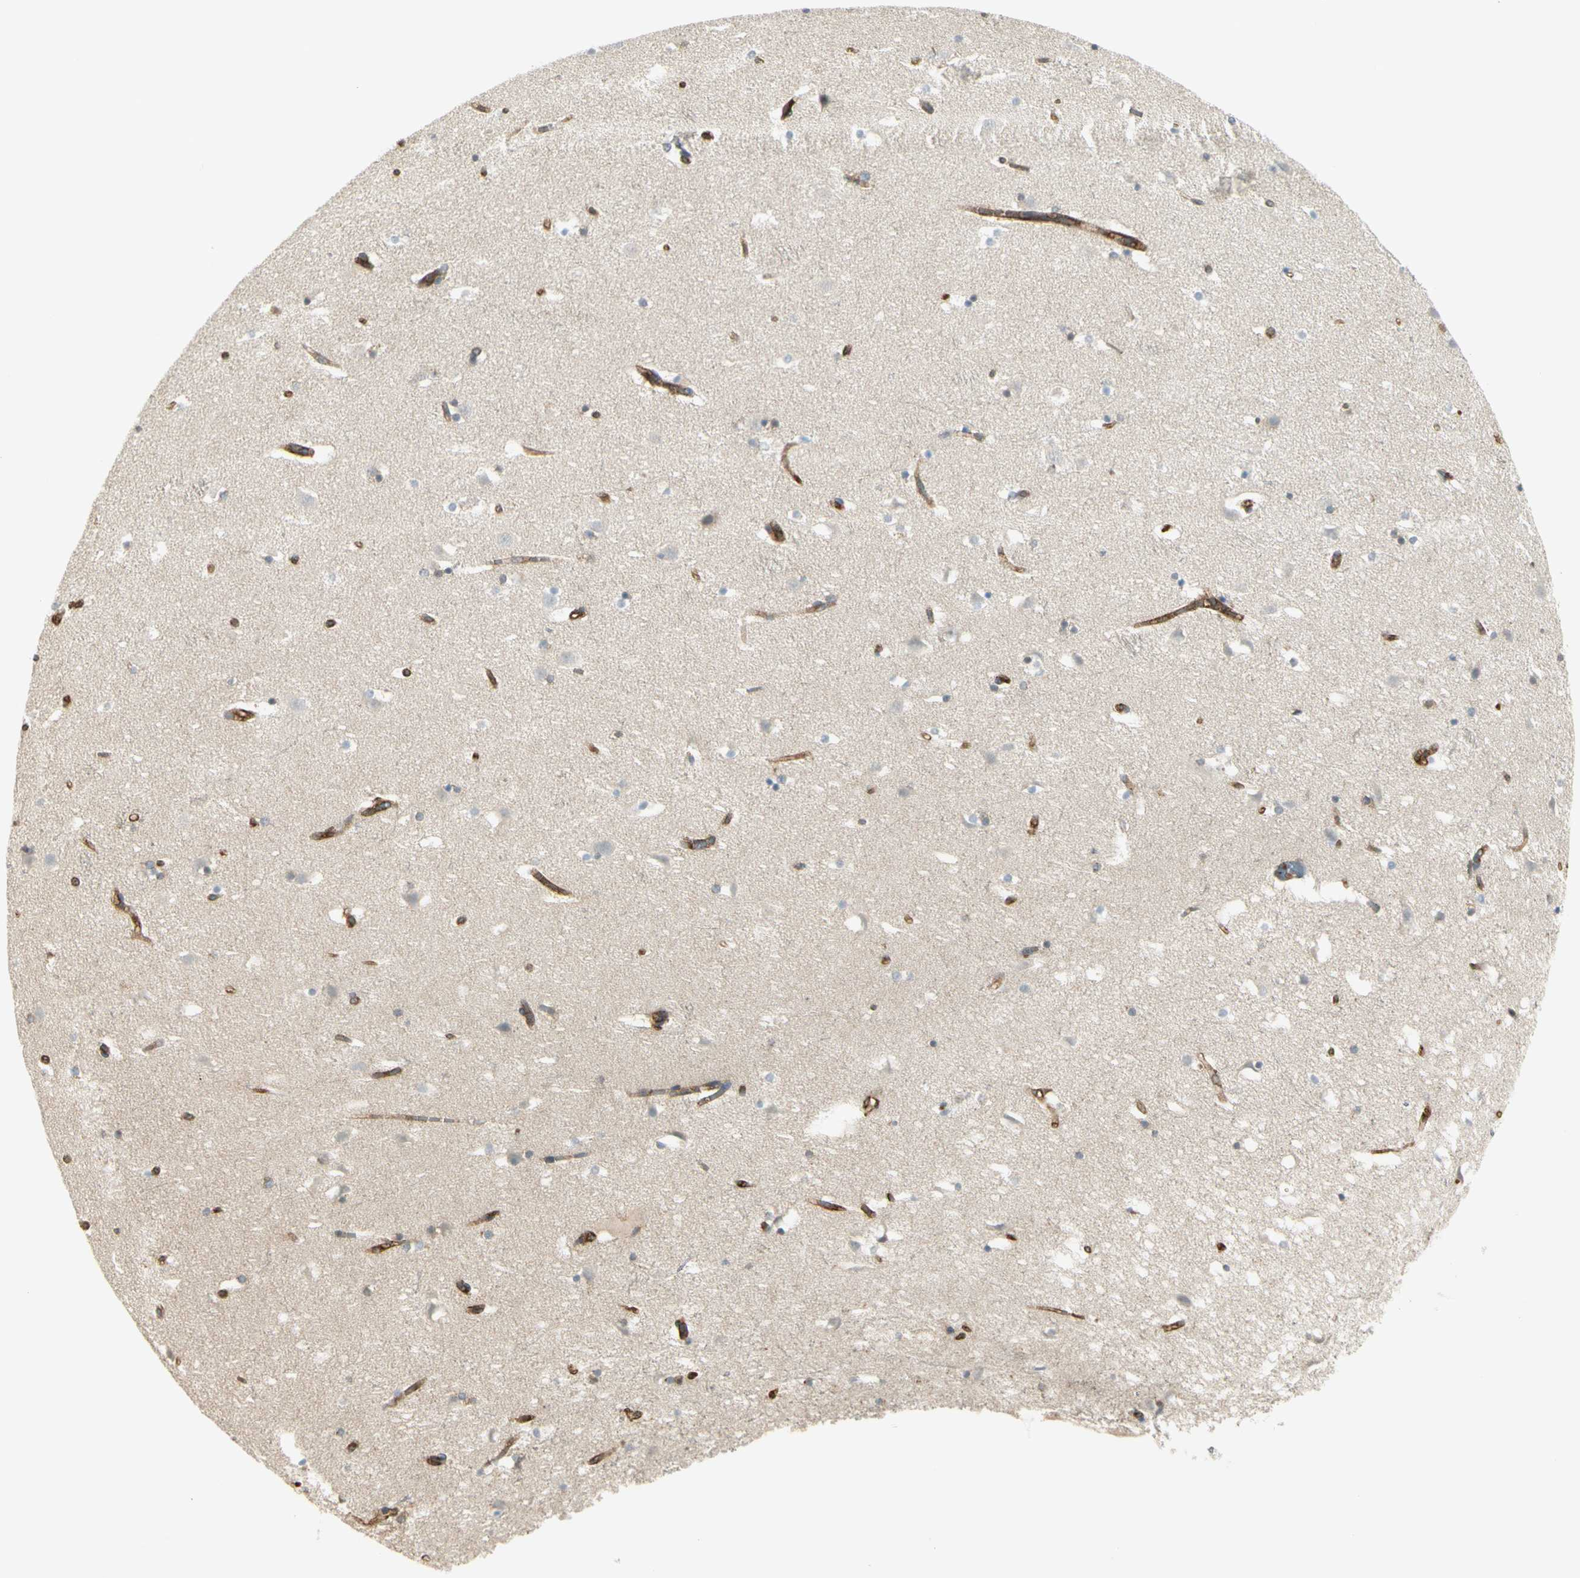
{"staining": {"intensity": "weak", "quantity": ">75%", "location": "cytoplasmic/membranous"}, "tissue": "caudate", "cell_type": "Glial cells", "image_type": "normal", "snomed": [{"axis": "morphology", "description": "Normal tissue, NOS"}, {"axis": "topography", "description": "Lateral ventricle wall"}], "caption": "This photomicrograph exhibits benign caudate stained with IHC to label a protein in brown. The cytoplasmic/membranous of glial cells show weak positivity for the protein. Nuclei are counter-stained blue.", "gene": "AGFG1", "patient": {"sex": "male", "age": 45}}